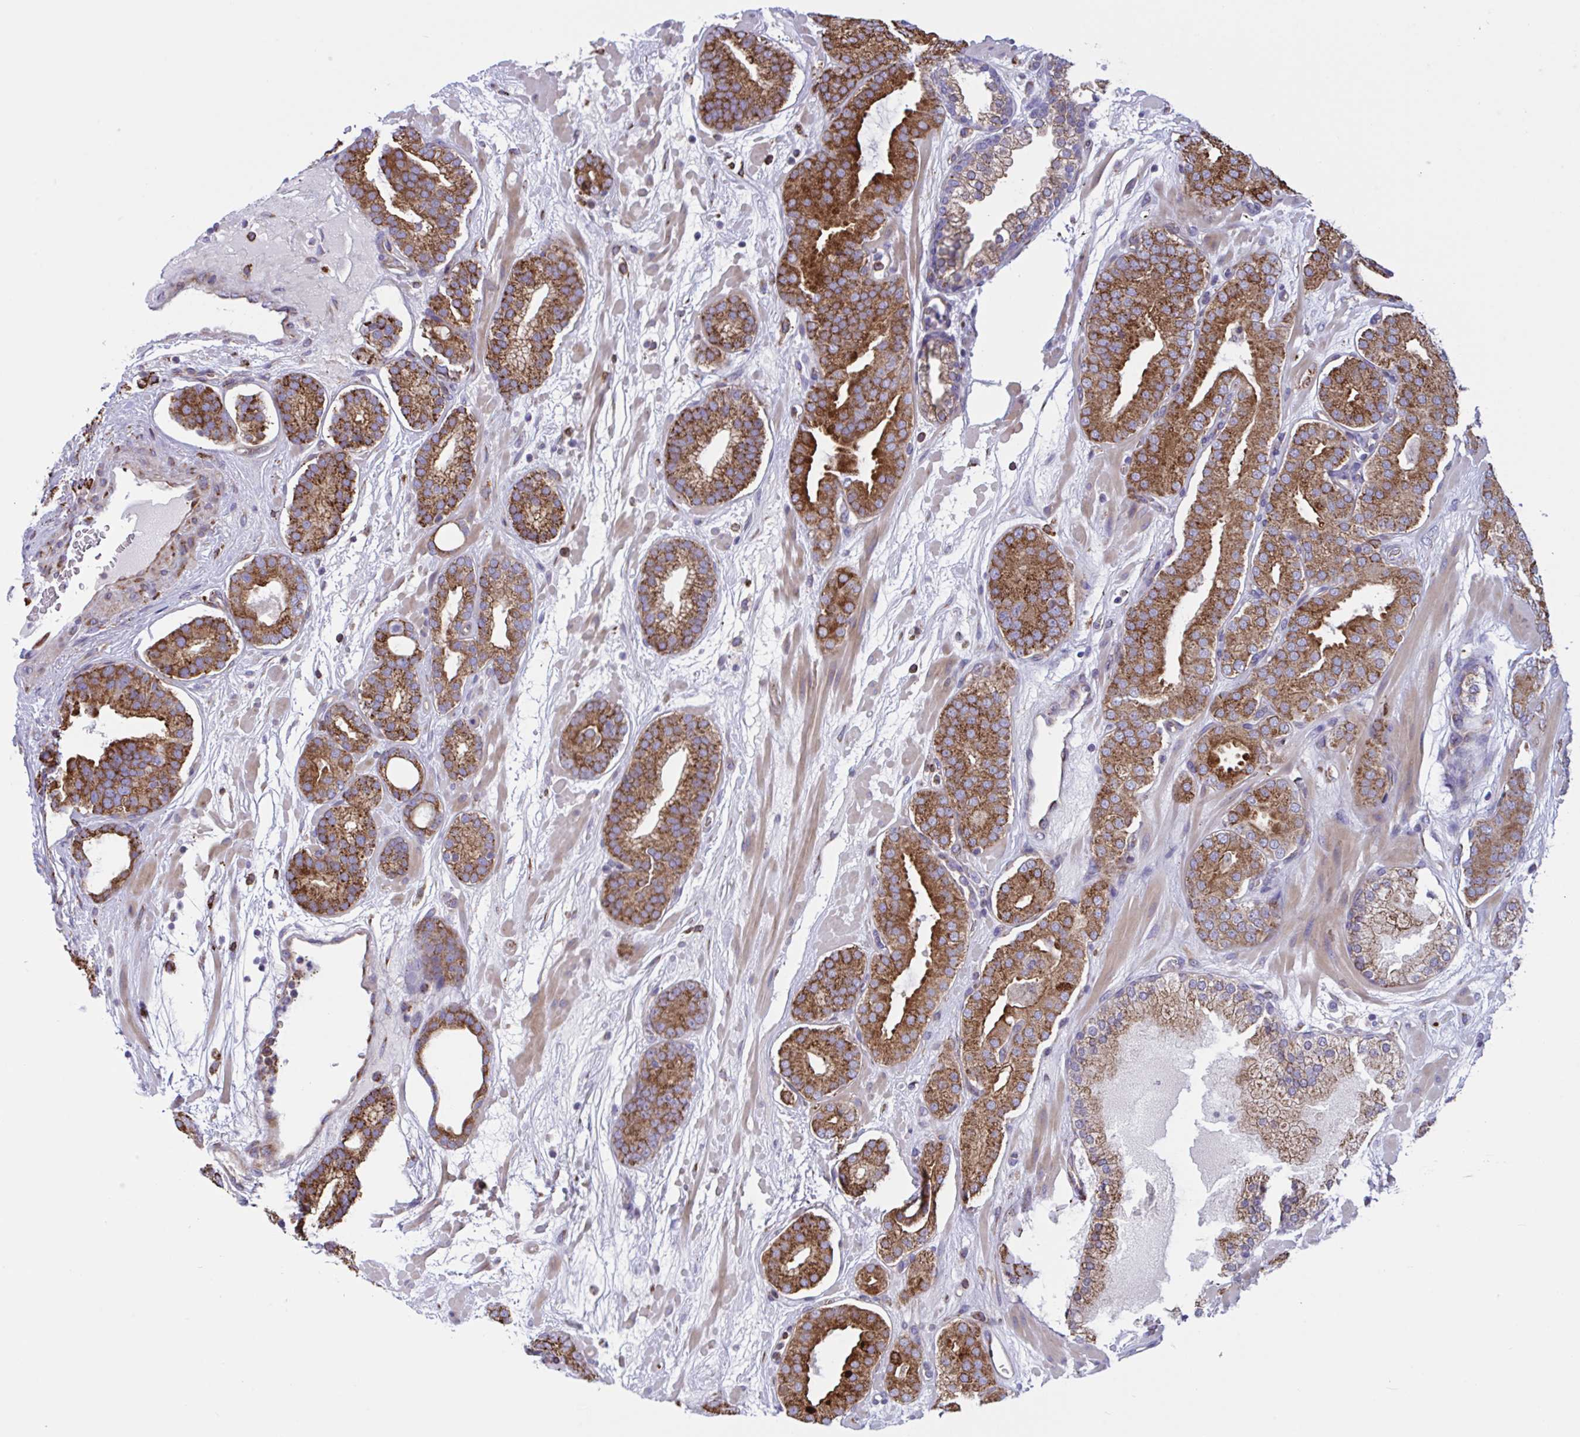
{"staining": {"intensity": "strong", "quantity": ">75%", "location": "cytoplasmic/membranous"}, "tissue": "prostate cancer", "cell_type": "Tumor cells", "image_type": "cancer", "snomed": [{"axis": "morphology", "description": "Adenocarcinoma, High grade"}, {"axis": "topography", "description": "Prostate"}], "caption": "High-power microscopy captured an IHC micrograph of prostate high-grade adenocarcinoma, revealing strong cytoplasmic/membranous staining in about >75% of tumor cells.", "gene": "PEAK3", "patient": {"sex": "male", "age": 66}}